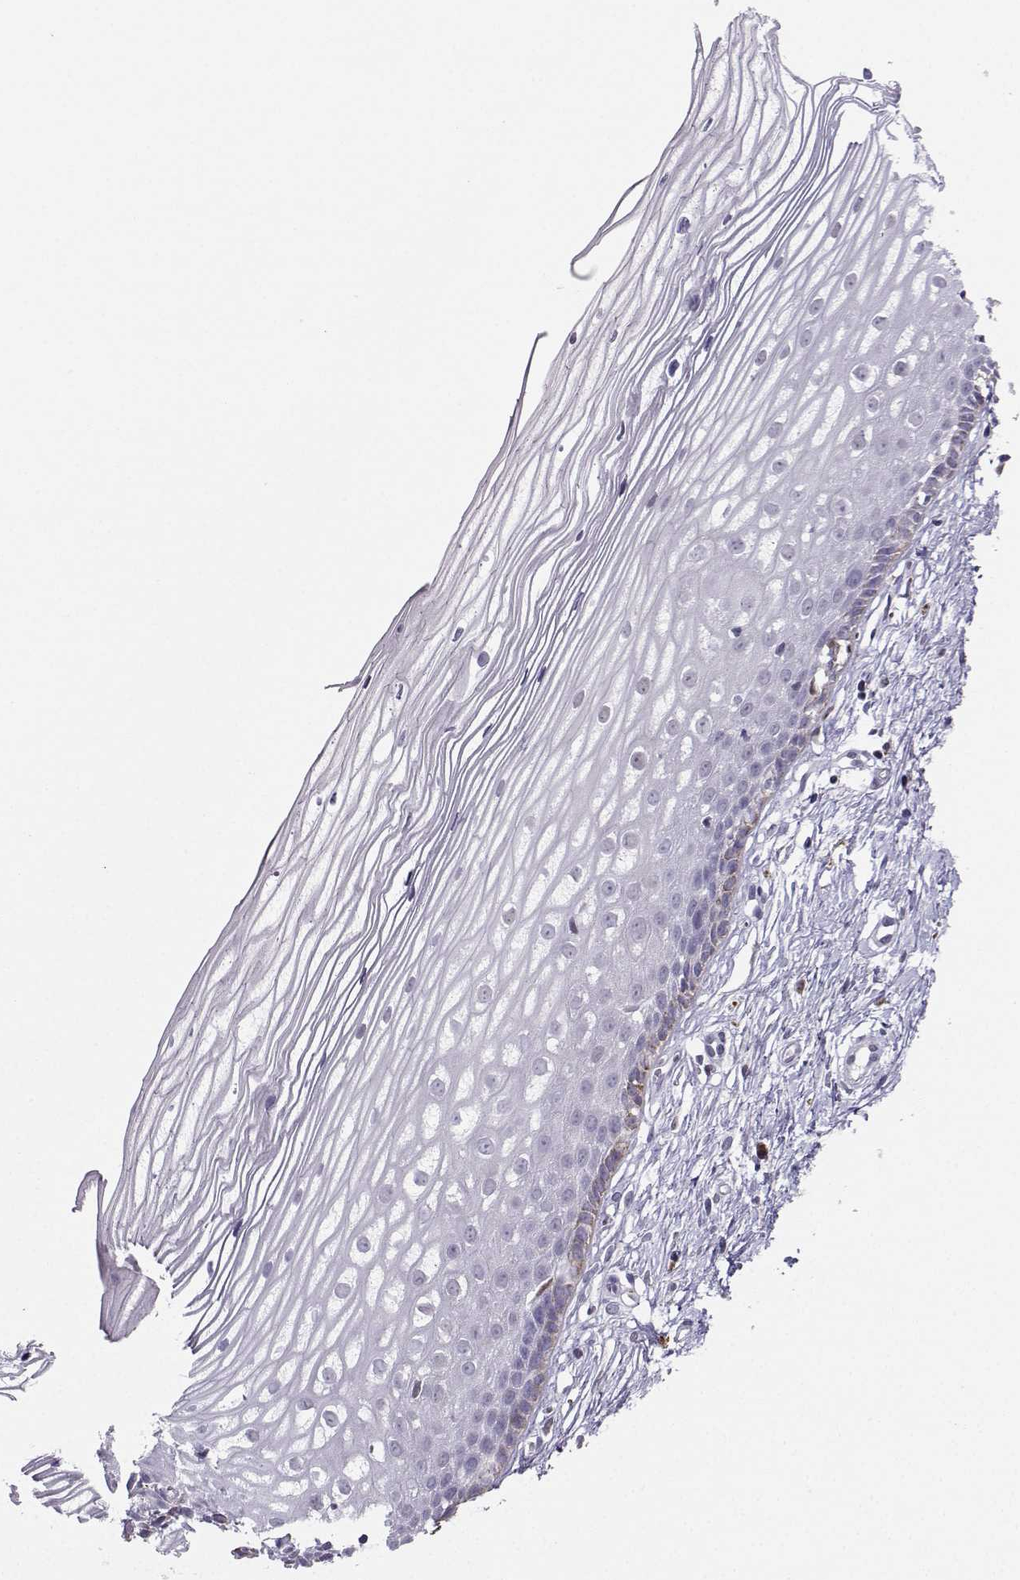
{"staining": {"intensity": "negative", "quantity": "none", "location": "none"}, "tissue": "cervix", "cell_type": "Glandular cells", "image_type": "normal", "snomed": [{"axis": "morphology", "description": "Normal tissue, NOS"}, {"axis": "topography", "description": "Cervix"}], "caption": "Immunohistochemistry of unremarkable cervix shows no positivity in glandular cells.", "gene": "DCLK3", "patient": {"sex": "female", "age": 40}}